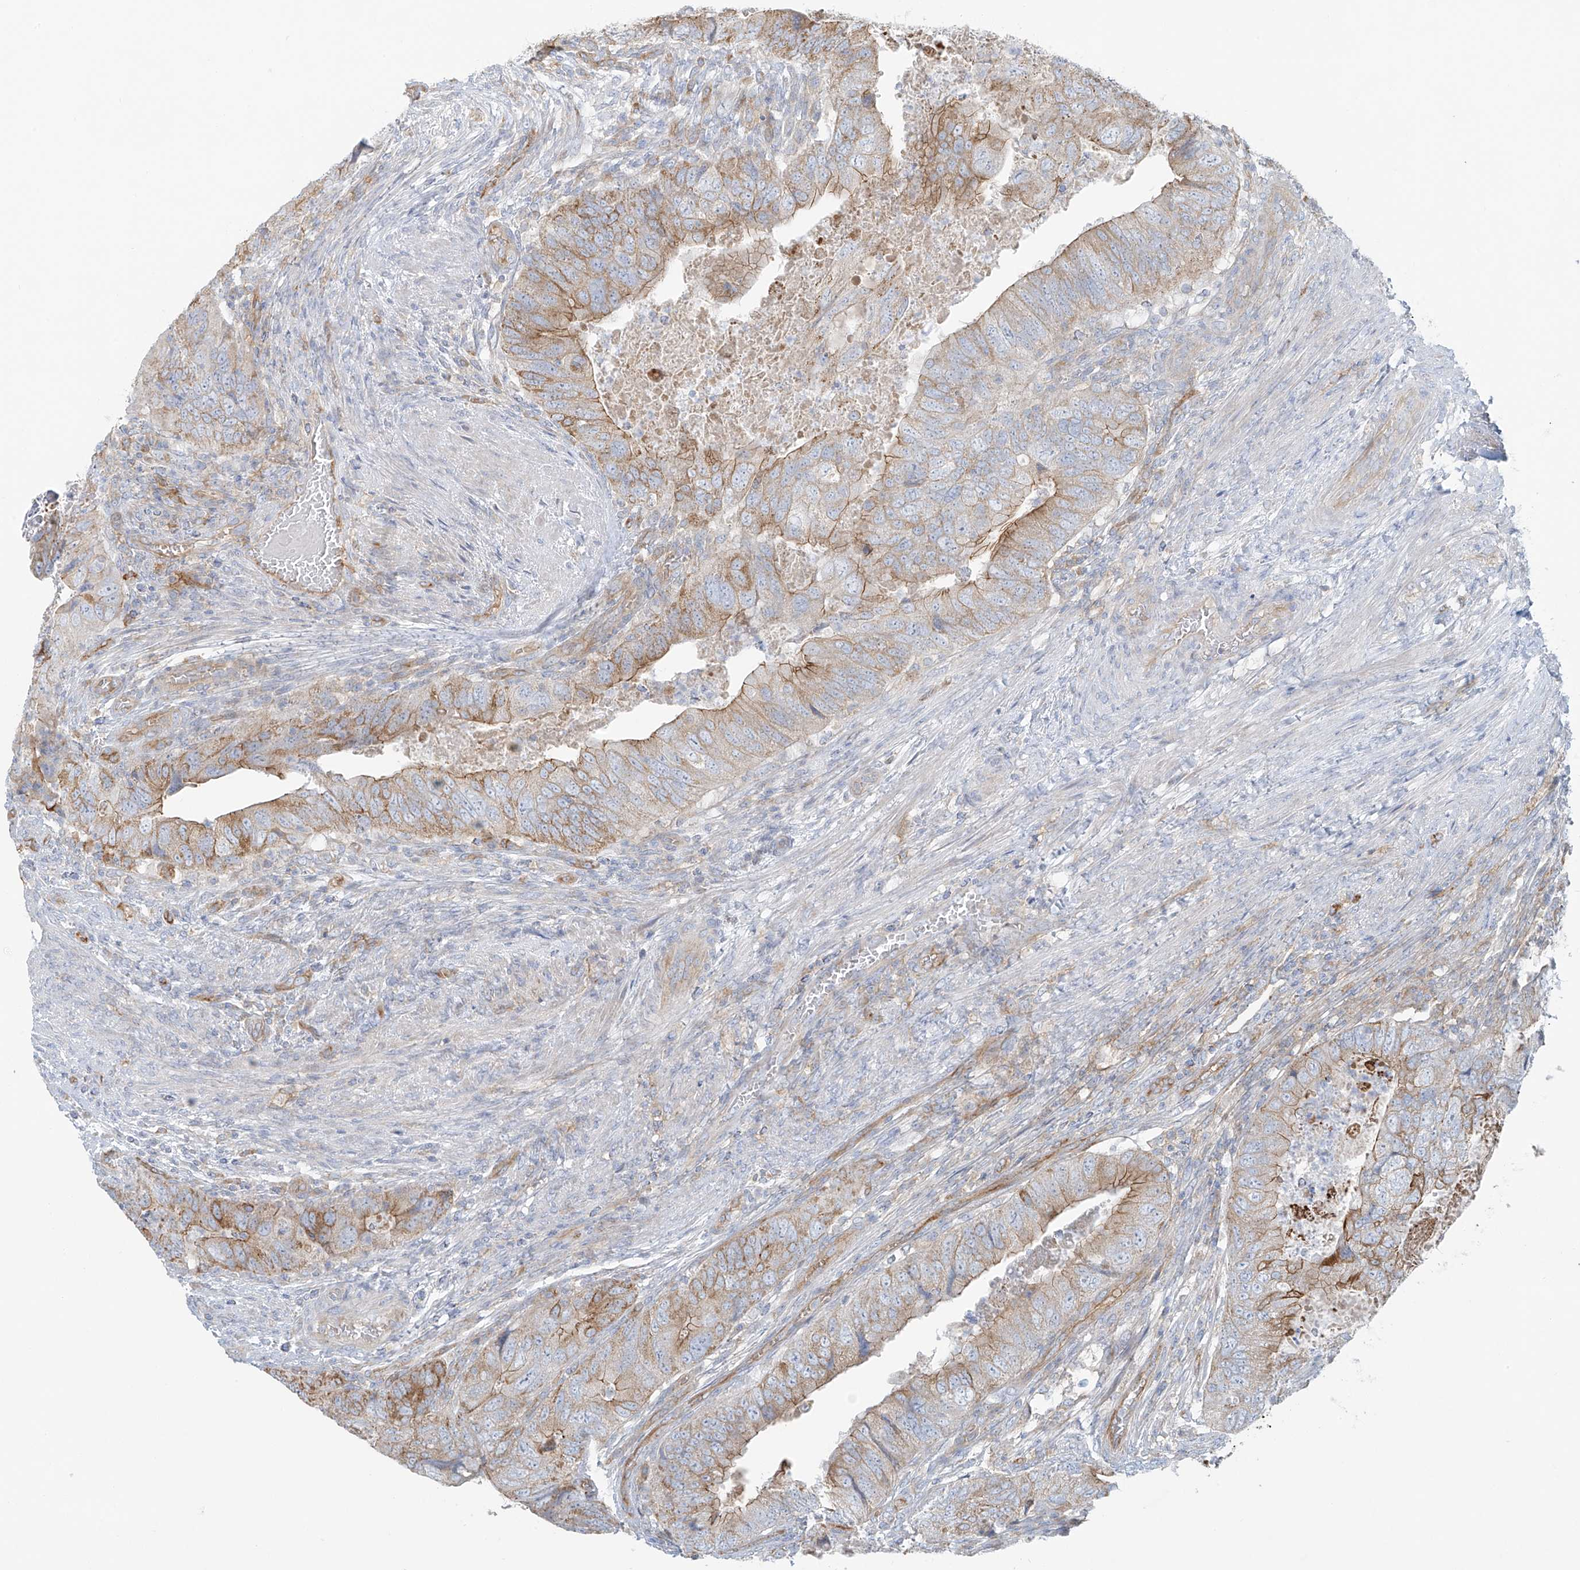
{"staining": {"intensity": "moderate", "quantity": "25%-75%", "location": "cytoplasmic/membranous"}, "tissue": "colorectal cancer", "cell_type": "Tumor cells", "image_type": "cancer", "snomed": [{"axis": "morphology", "description": "Adenocarcinoma, NOS"}, {"axis": "topography", "description": "Rectum"}], "caption": "Tumor cells show medium levels of moderate cytoplasmic/membranous staining in about 25%-75% of cells in colorectal cancer (adenocarcinoma).", "gene": "VAMP5", "patient": {"sex": "male", "age": 63}}